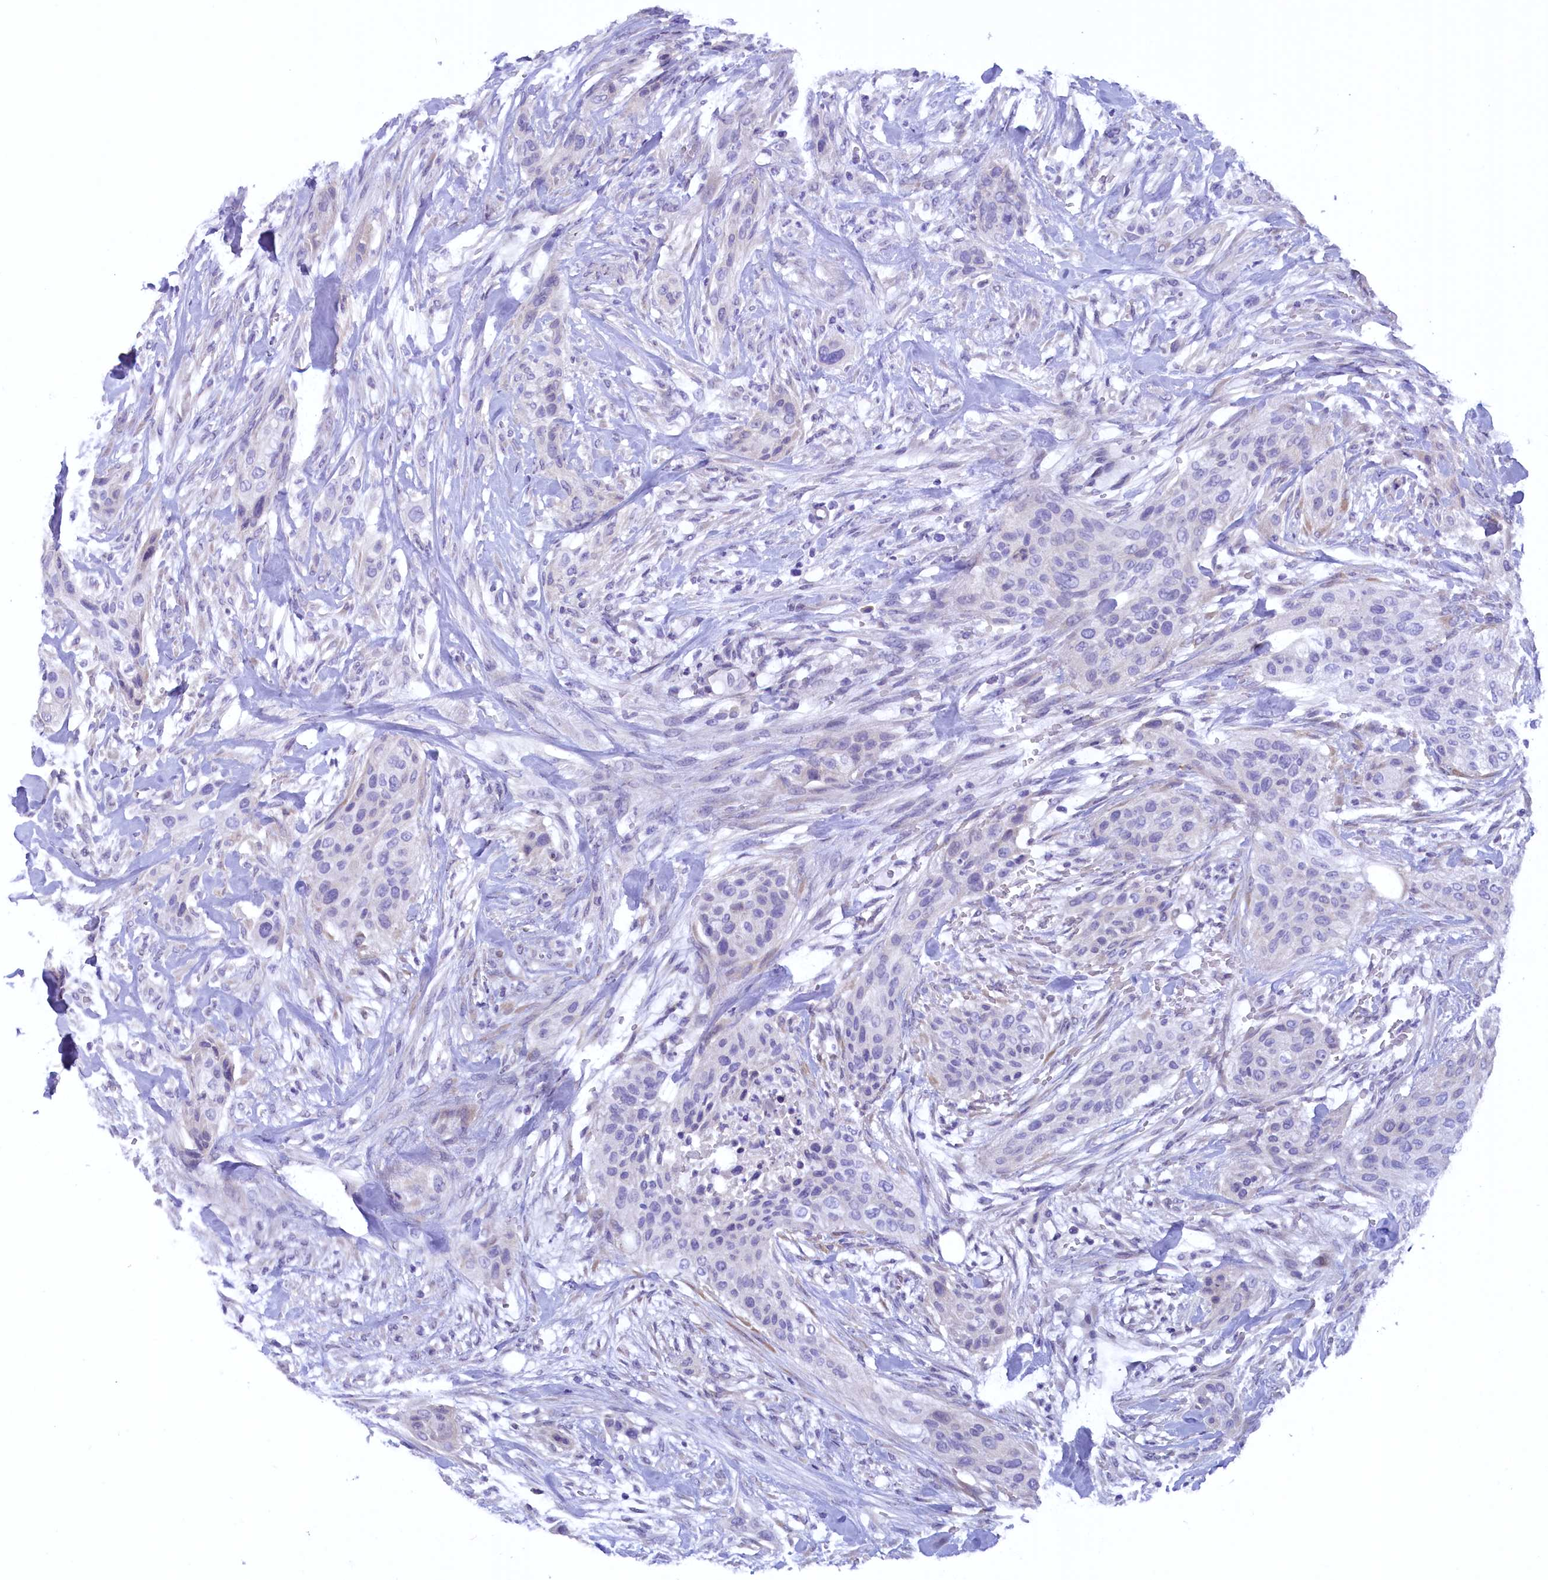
{"staining": {"intensity": "negative", "quantity": "none", "location": "none"}, "tissue": "urothelial cancer", "cell_type": "Tumor cells", "image_type": "cancer", "snomed": [{"axis": "morphology", "description": "Urothelial carcinoma, High grade"}, {"axis": "topography", "description": "Urinary bladder"}], "caption": "High-grade urothelial carcinoma was stained to show a protein in brown. There is no significant expression in tumor cells.", "gene": "ZSWIM4", "patient": {"sex": "male", "age": 35}}